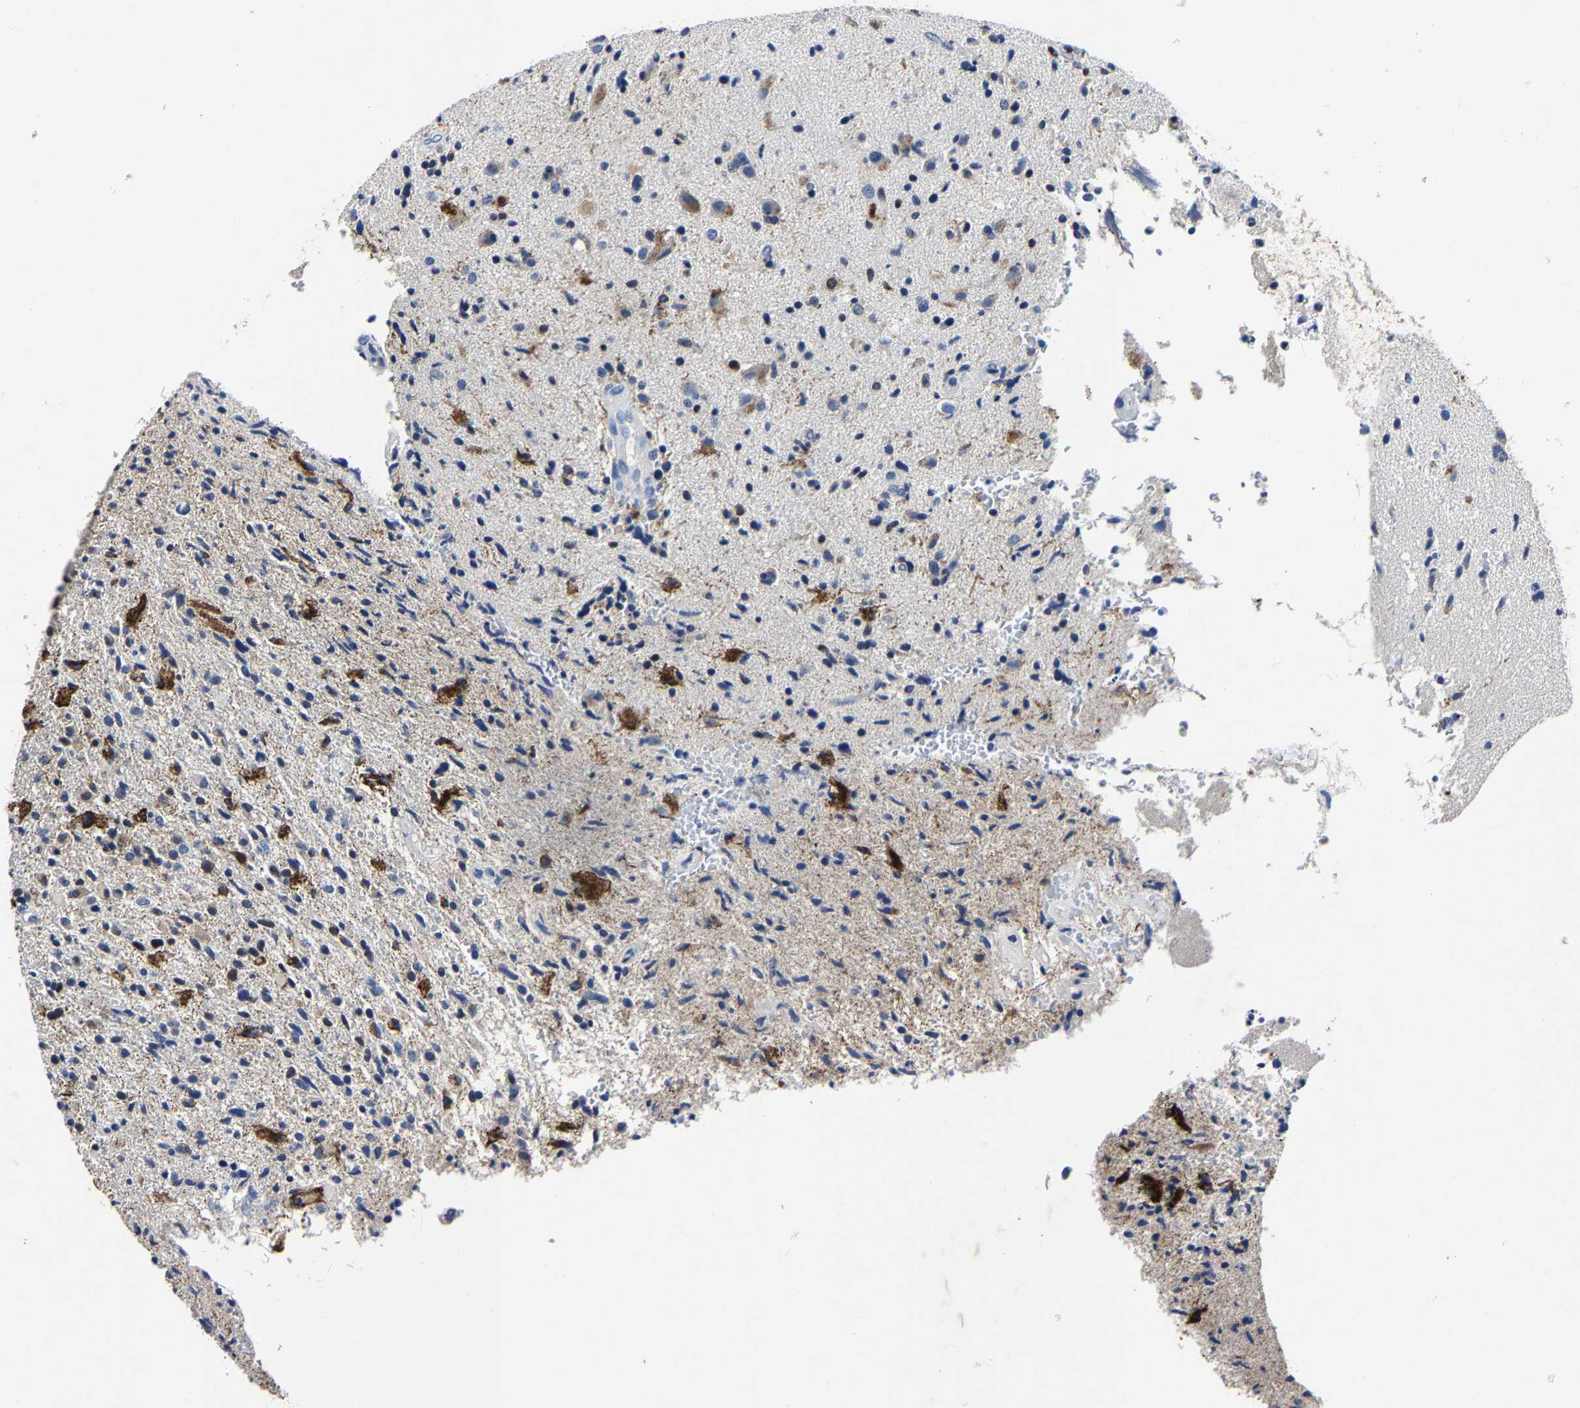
{"staining": {"intensity": "moderate", "quantity": "<25%", "location": "cytoplasmic/membranous"}, "tissue": "glioma", "cell_type": "Tumor cells", "image_type": "cancer", "snomed": [{"axis": "morphology", "description": "Glioma, malignant, High grade"}, {"axis": "topography", "description": "Brain"}], "caption": "Protein analysis of glioma tissue displays moderate cytoplasmic/membranous expression in approximately <25% of tumor cells. (Brightfield microscopy of DAB IHC at high magnification).", "gene": "PSPH", "patient": {"sex": "male", "age": 72}}